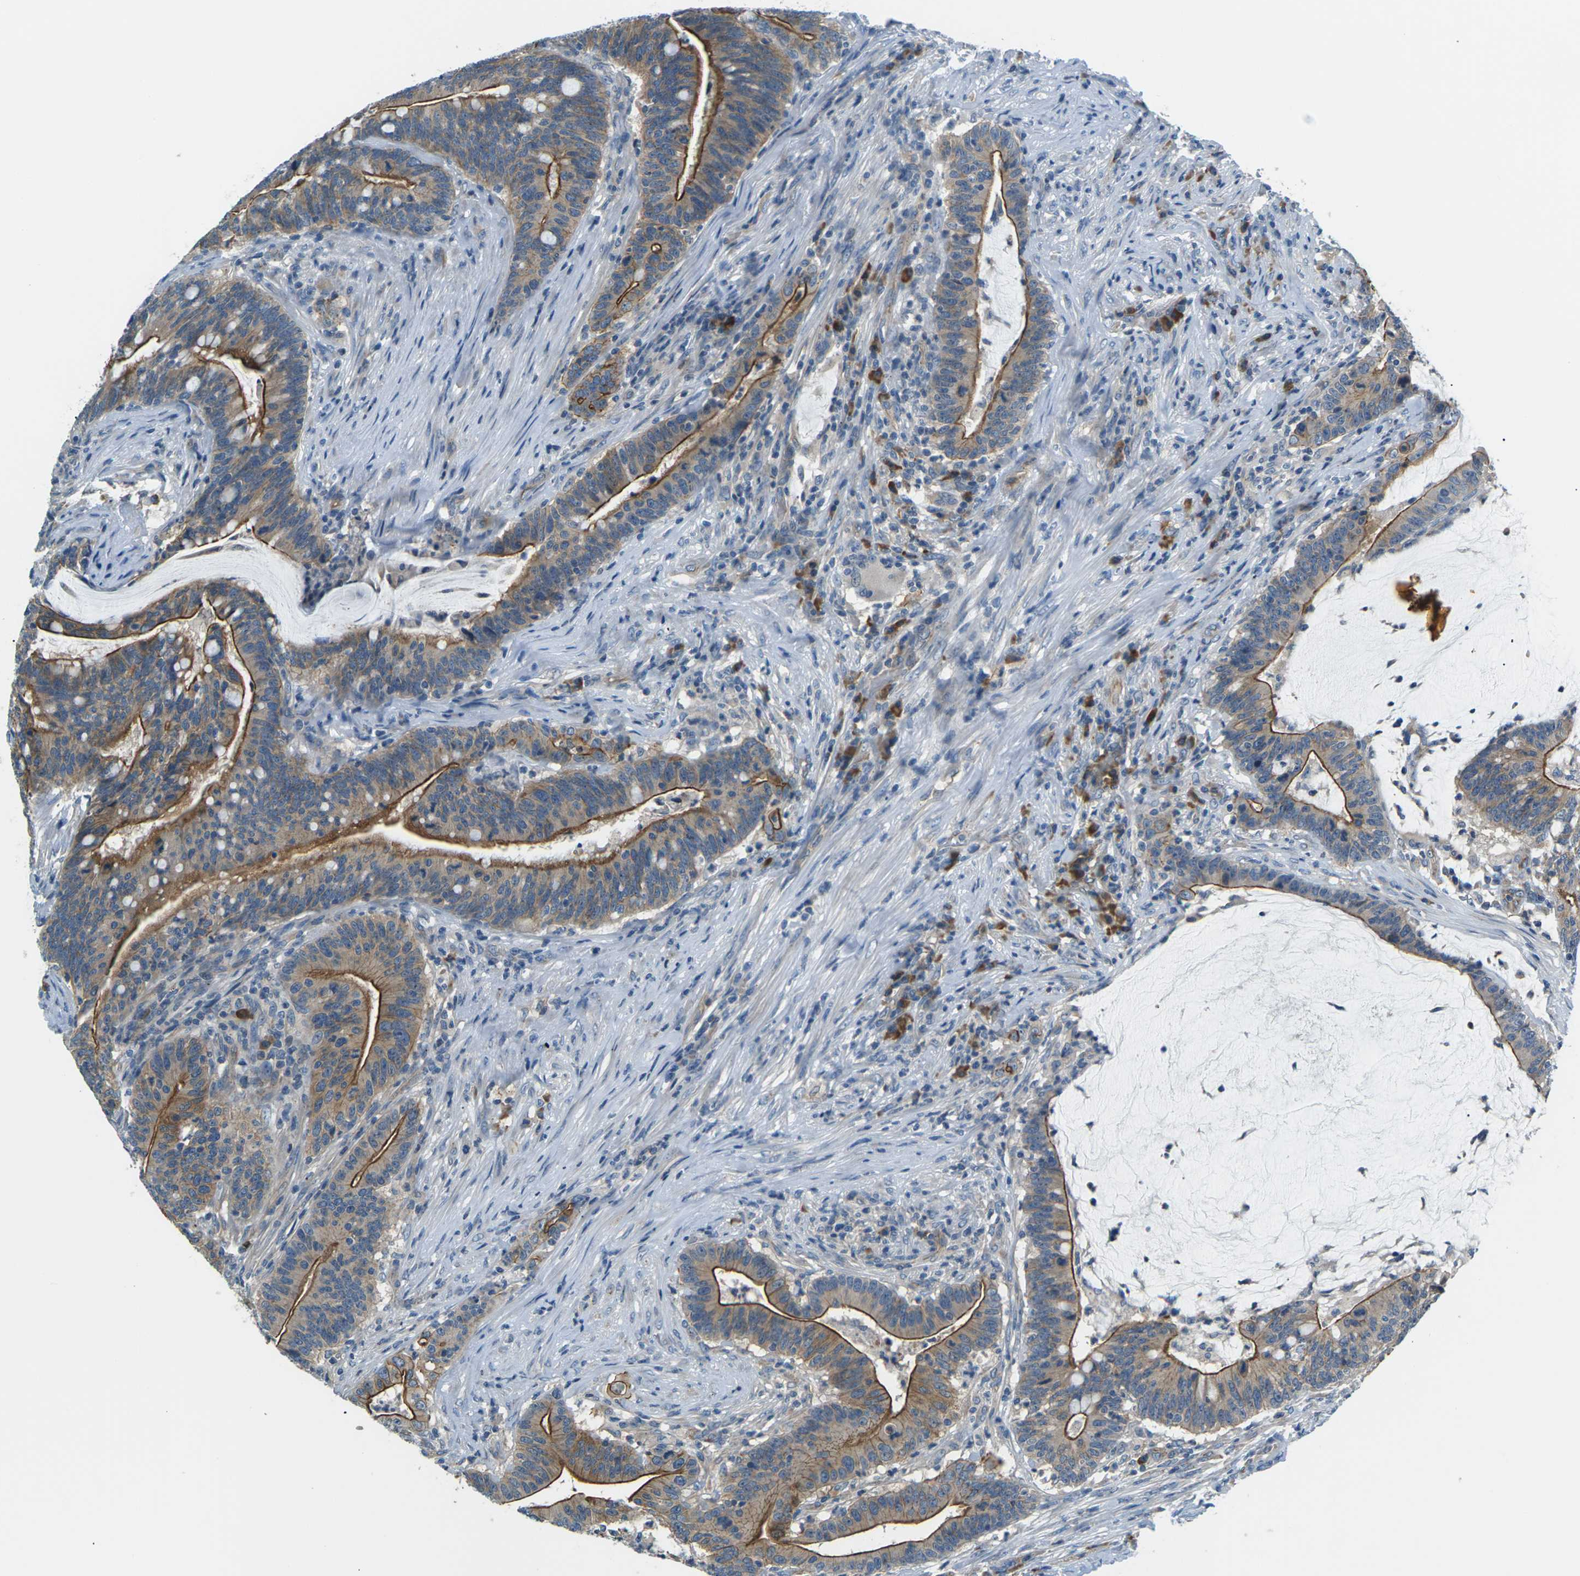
{"staining": {"intensity": "strong", "quantity": ">75%", "location": "cytoplasmic/membranous"}, "tissue": "colorectal cancer", "cell_type": "Tumor cells", "image_type": "cancer", "snomed": [{"axis": "morphology", "description": "Normal tissue, NOS"}, {"axis": "morphology", "description": "Adenocarcinoma, NOS"}, {"axis": "topography", "description": "Colon"}], "caption": "DAB (3,3'-diaminobenzidine) immunohistochemical staining of colorectal adenocarcinoma reveals strong cytoplasmic/membranous protein expression in about >75% of tumor cells. (Brightfield microscopy of DAB IHC at high magnification).", "gene": "SLC13A3", "patient": {"sex": "female", "age": 66}}